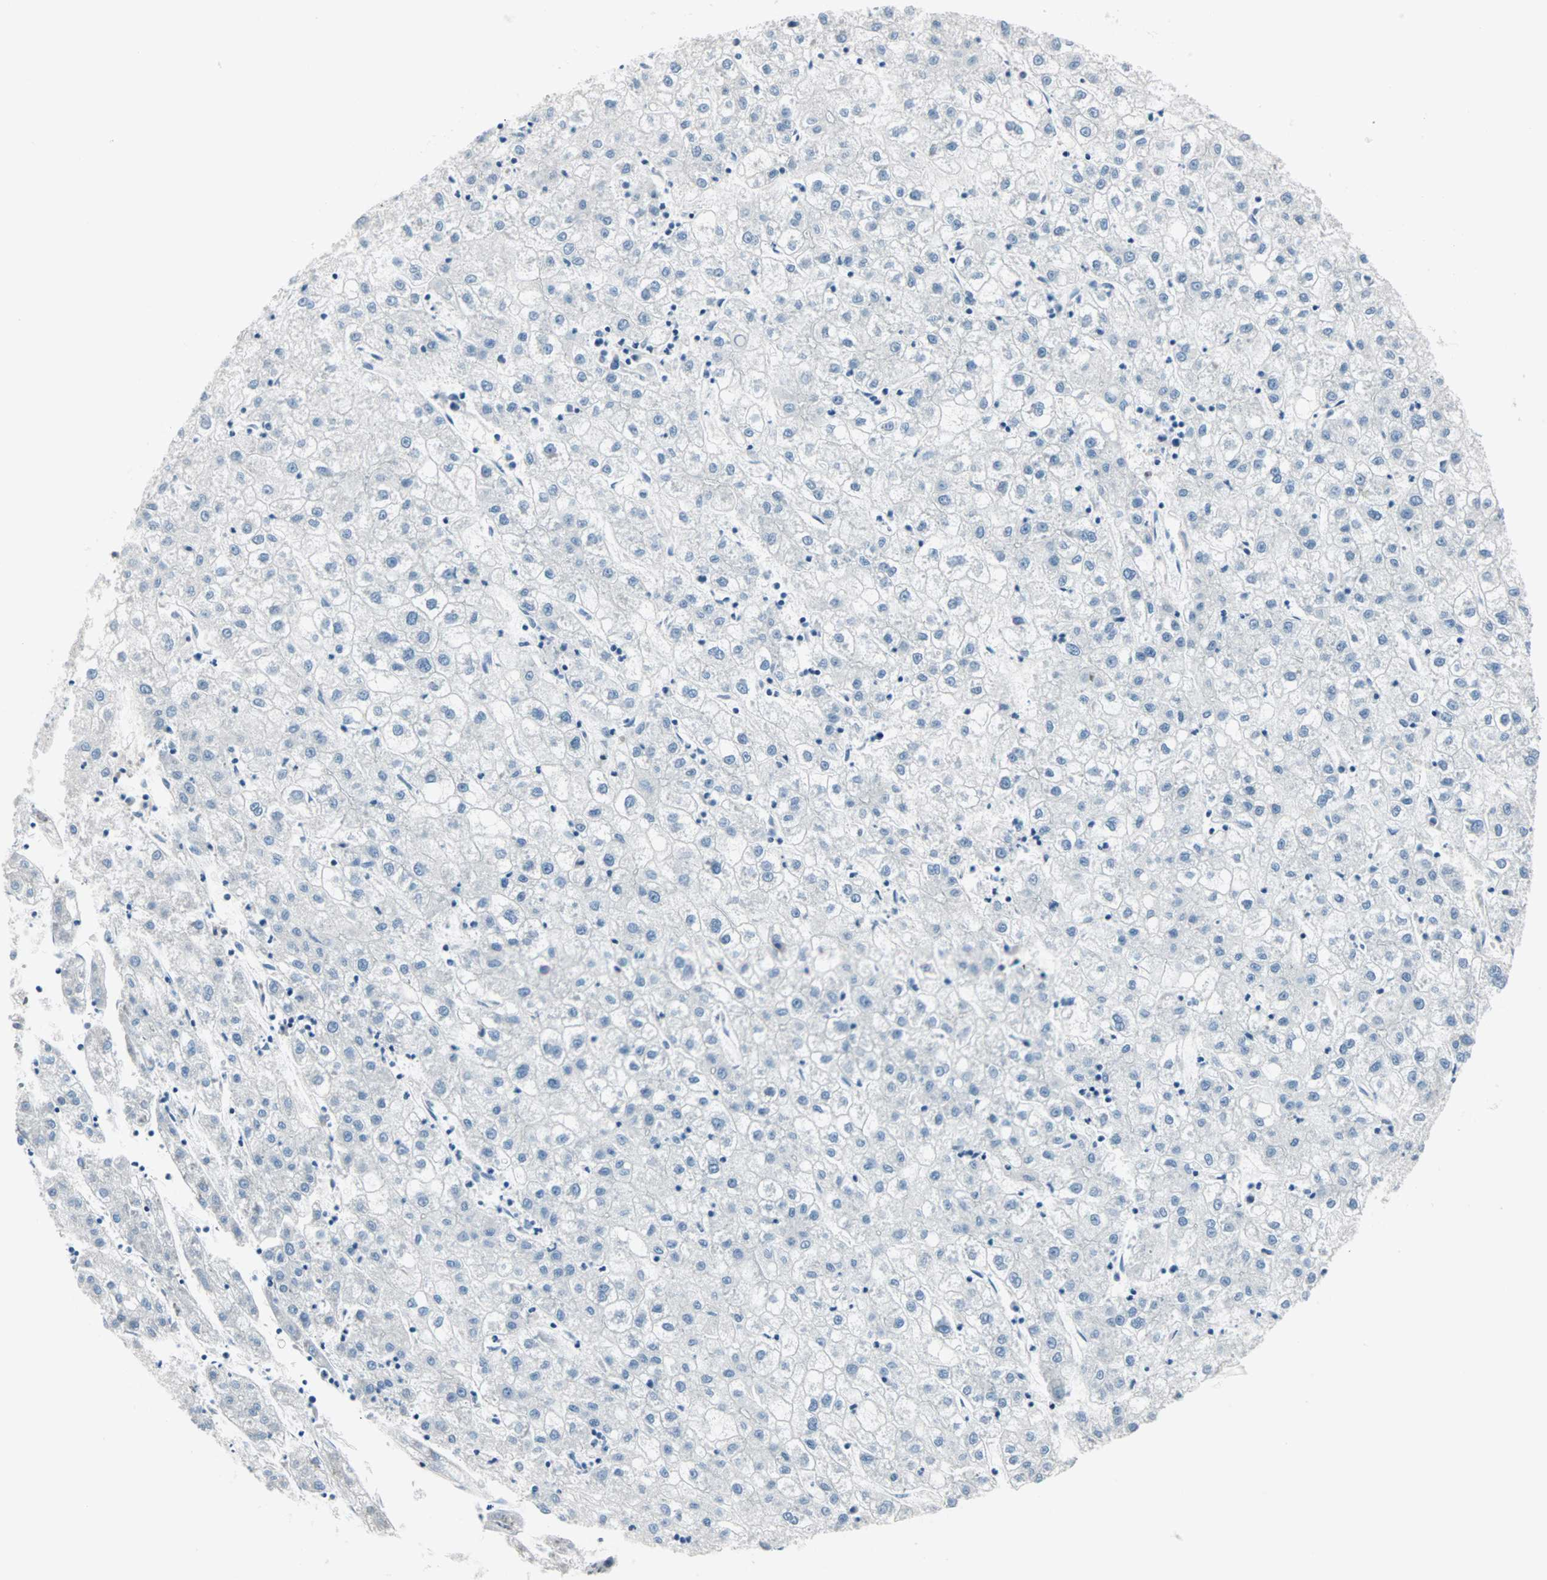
{"staining": {"intensity": "negative", "quantity": "none", "location": "none"}, "tissue": "liver cancer", "cell_type": "Tumor cells", "image_type": "cancer", "snomed": [{"axis": "morphology", "description": "Carcinoma, Hepatocellular, NOS"}, {"axis": "topography", "description": "Liver"}], "caption": "The micrograph demonstrates no staining of tumor cells in hepatocellular carcinoma (liver). (Brightfield microscopy of DAB IHC at high magnification).", "gene": "NEFH", "patient": {"sex": "male", "age": 72}}